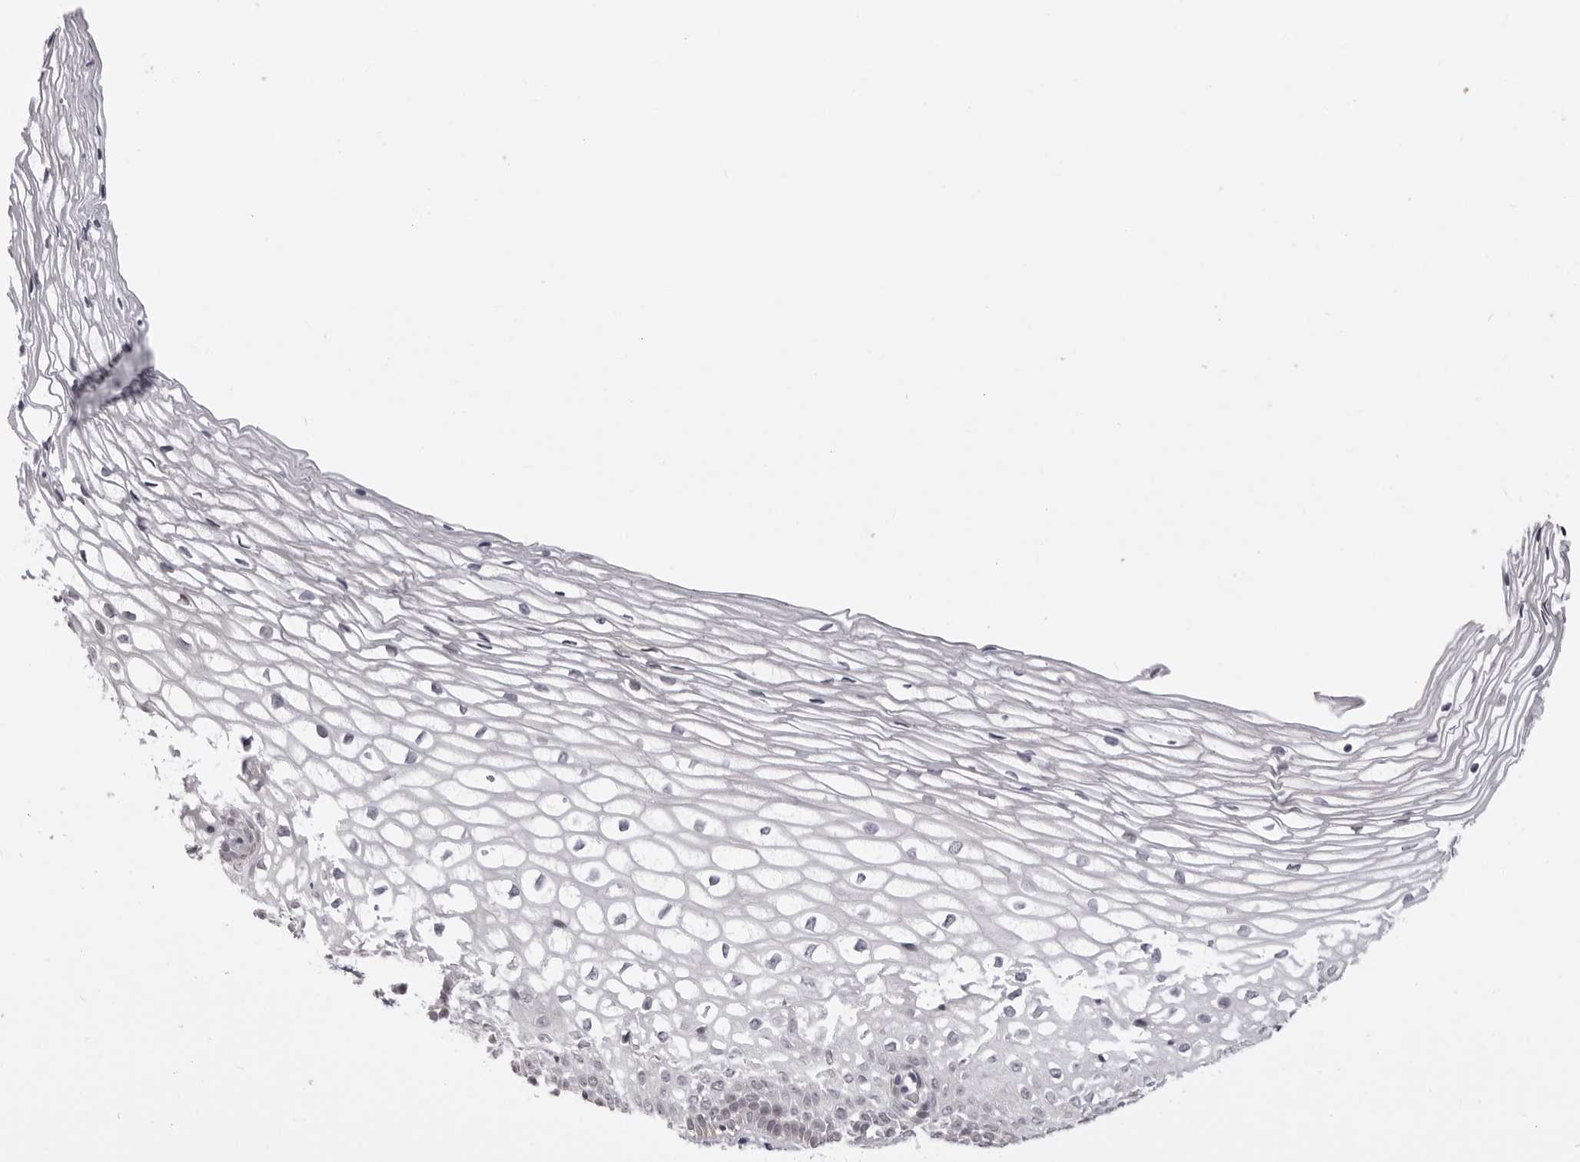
{"staining": {"intensity": "negative", "quantity": "none", "location": "none"}, "tissue": "cervix", "cell_type": "Glandular cells", "image_type": "normal", "snomed": [{"axis": "morphology", "description": "Normal tissue, NOS"}, {"axis": "topography", "description": "Cervix"}], "caption": "Image shows no protein positivity in glandular cells of unremarkable cervix.", "gene": "SUGCT", "patient": {"sex": "female", "age": 27}}